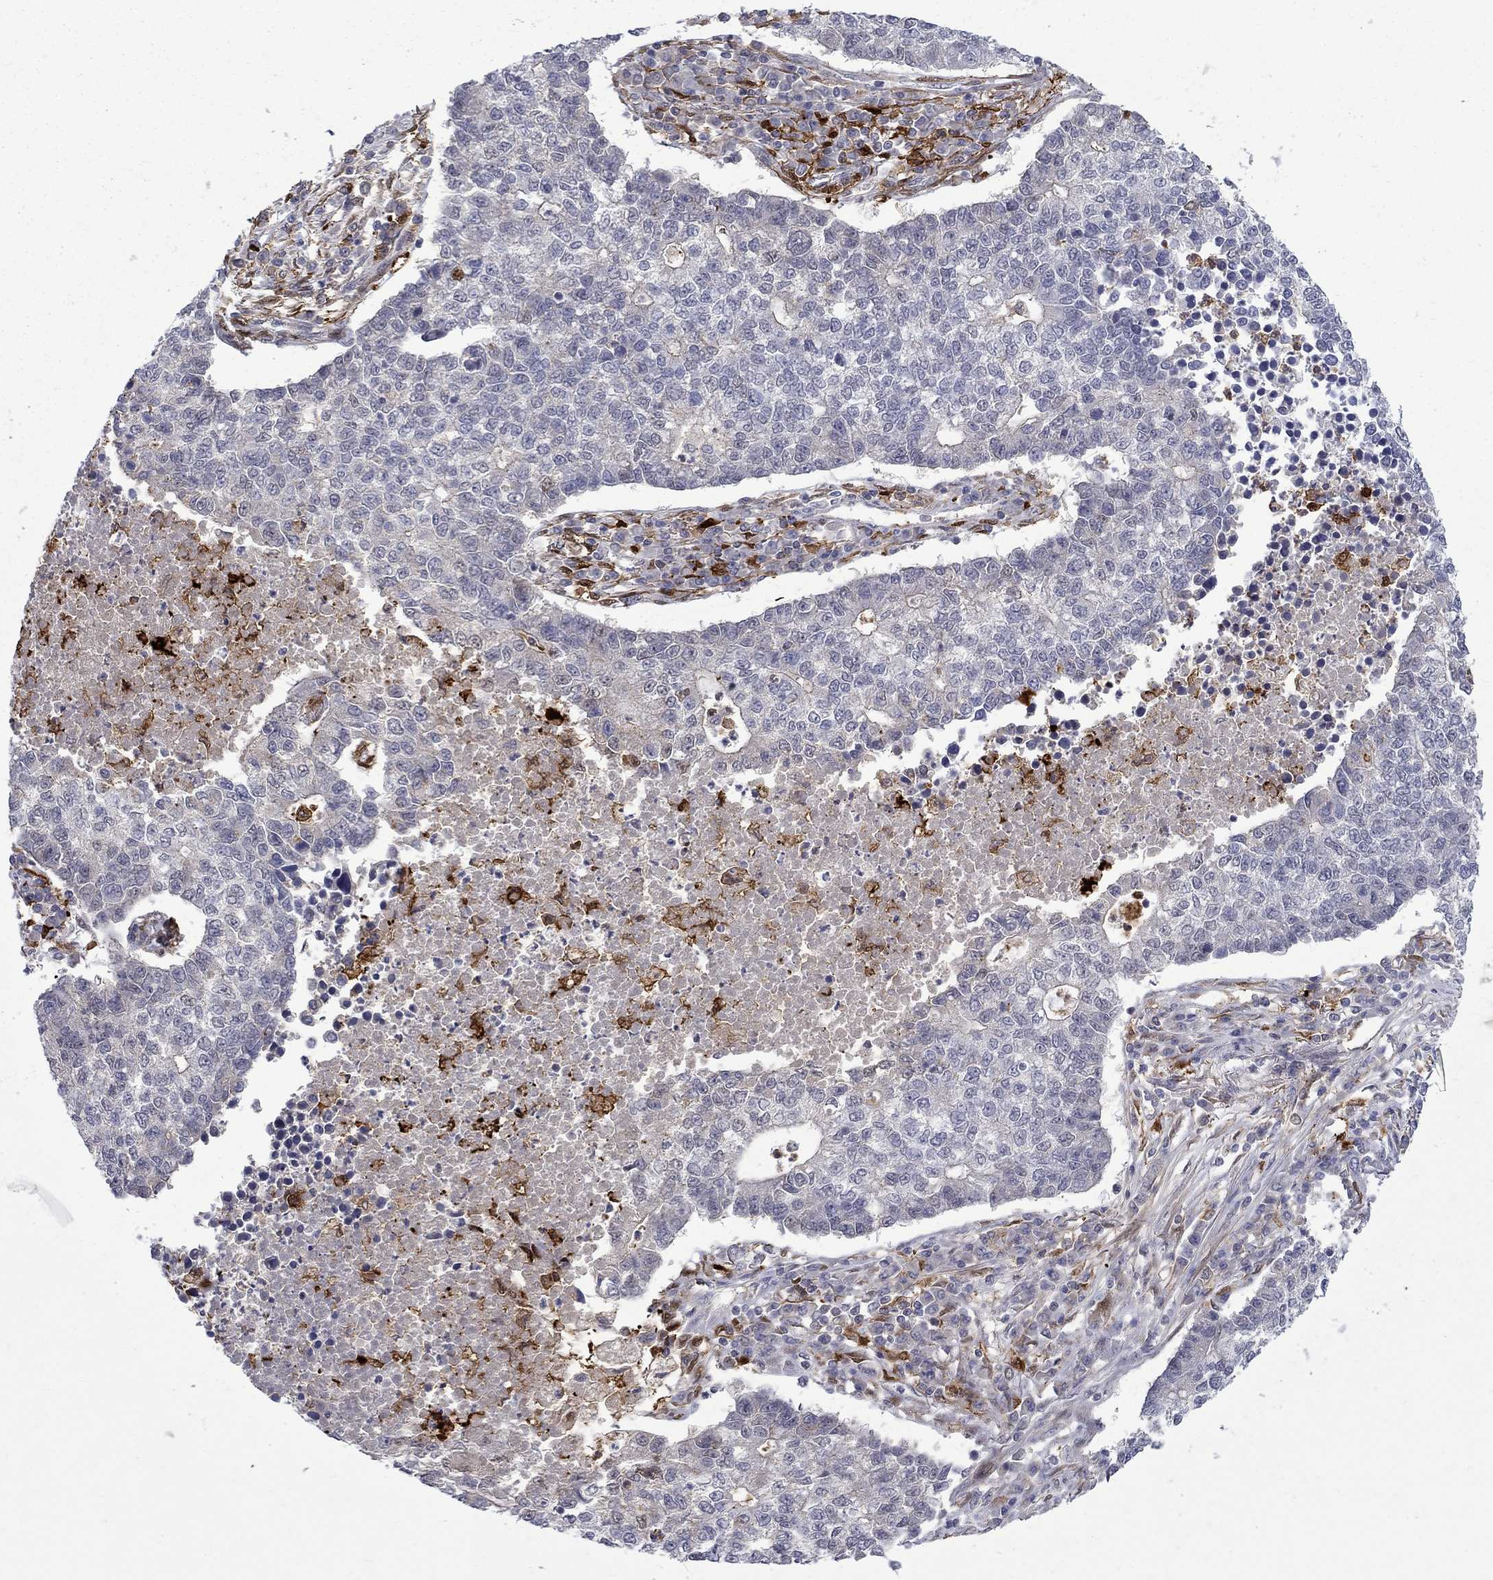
{"staining": {"intensity": "weak", "quantity": "<25%", "location": "cytoplasmic/membranous"}, "tissue": "lung cancer", "cell_type": "Tumor cells", "image_type": "cancer", "snomed": [{"axis": "morphology", "description": "Adenocarcinoma, NOS"}, {"axis": "topography", "description": "Lung"}], "caption": "Protein analysis of lung cancer (adenocarcinoma) reveals no significant expression in tumor cells. (Stains: DAB immunohistochemistry with hematoxylin counter stain, Microscopy: brightfield microscopy at high magnification).", "gene": "PCBP3", "patient": {"sex": "male", "age": 57}}